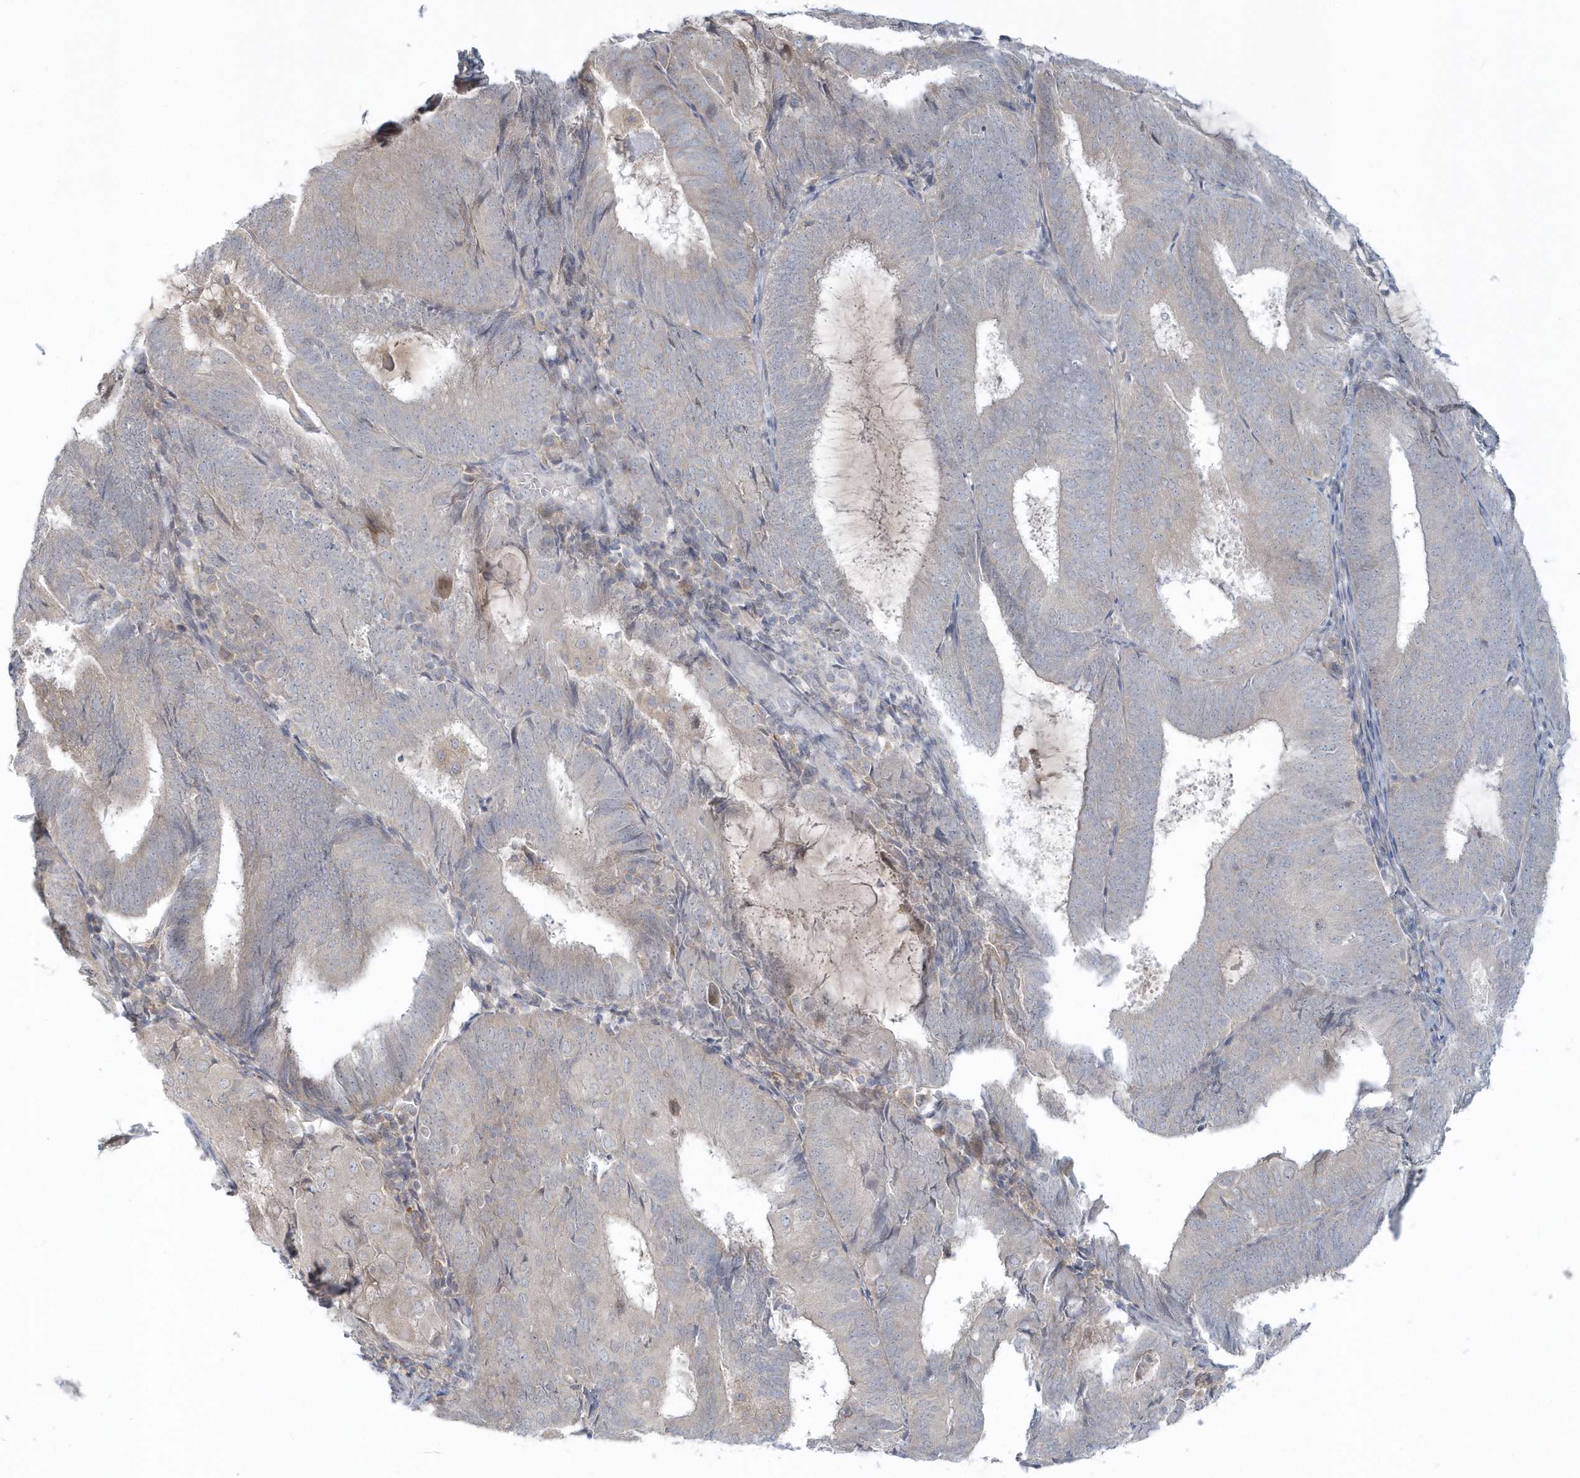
{"staining": {"intensity": "negative", "quantity": "none", "location": "none"}, "tissue": "endometrial cancer", "cell_type": "Tumor cells", "image_type": "cancer", "snomed": [{"axis": "morphology", "description": "Adenocarcinoma, NOS"}, {"axis": "topography", "description": "Endometrium"}], "caption": "The IHC image has no significant expression in tumor cells of endometrial cancer tissue. The staining is performed using DAB (3,3'-diaminobenzidine) brown chromogen with nuclei counter-stained in using hematoxylin.", "gene": "BLTP3A", "patient": {"sex": "female", "age": 81}}